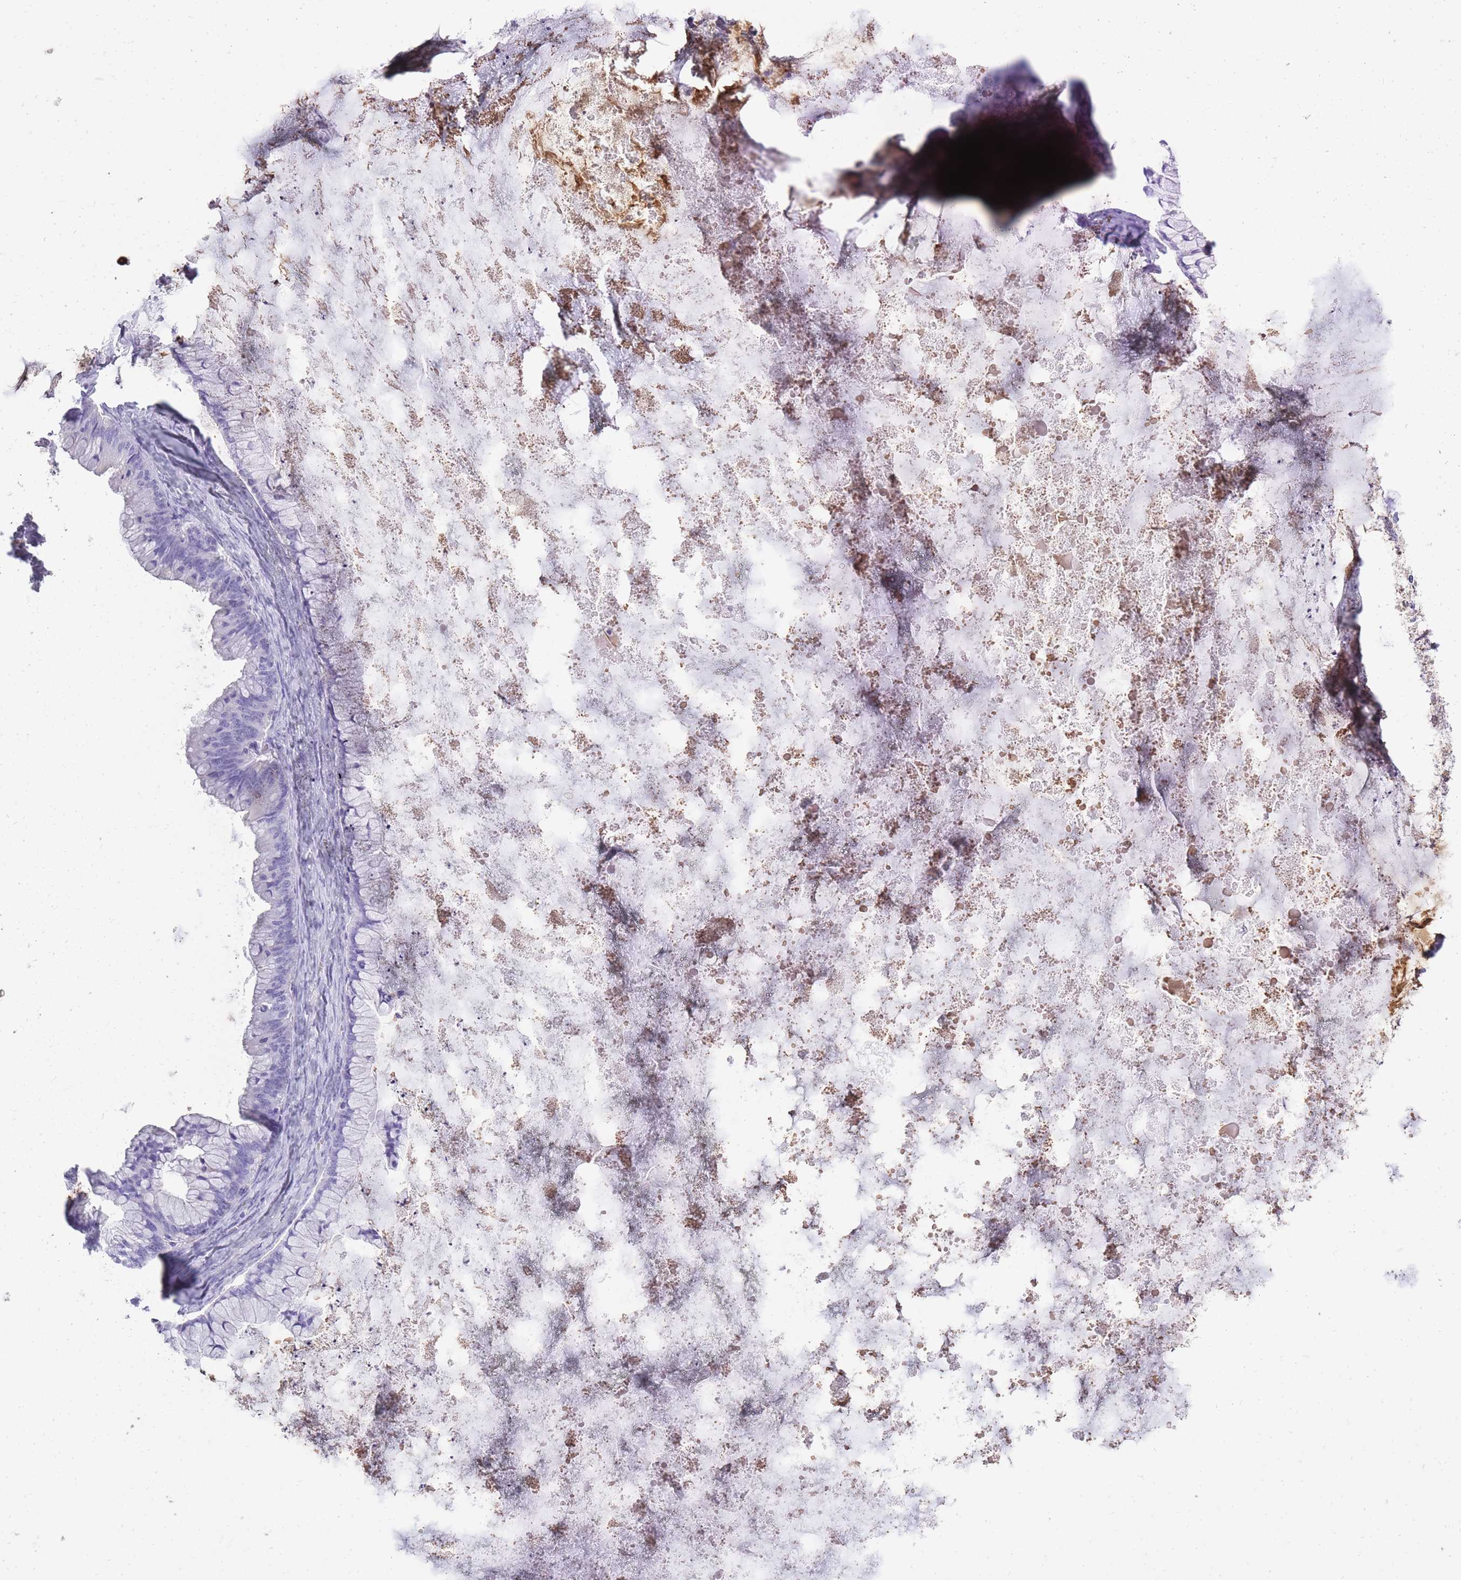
{"staining": {"intensity": "negative", "quantity": "none", "location": "none"}, "tissue": "ovarian cancer", "cell_type": "Tumor cells", "image_type": "cancer", "snomed": [{"axis": "morphology", "description": "Cystadenocarcinoma, mucinous, NOS"}, {"axis": "topography", "description": "Ovary"}], "caption": "High power microscopy image of an immunohistochemistry micrograph of ovarian cancer (mucinous cystadenocarcinoma), revealing no significant positivity in tumor cells. The staining was performed using DAB to visualize the protein expression in brown, while the nuclei were stained in blue with hematoxylin (Magnification: 20x).", "gene": "IGKV1D-42", "patient": {"sex": "female", "age": 35}}